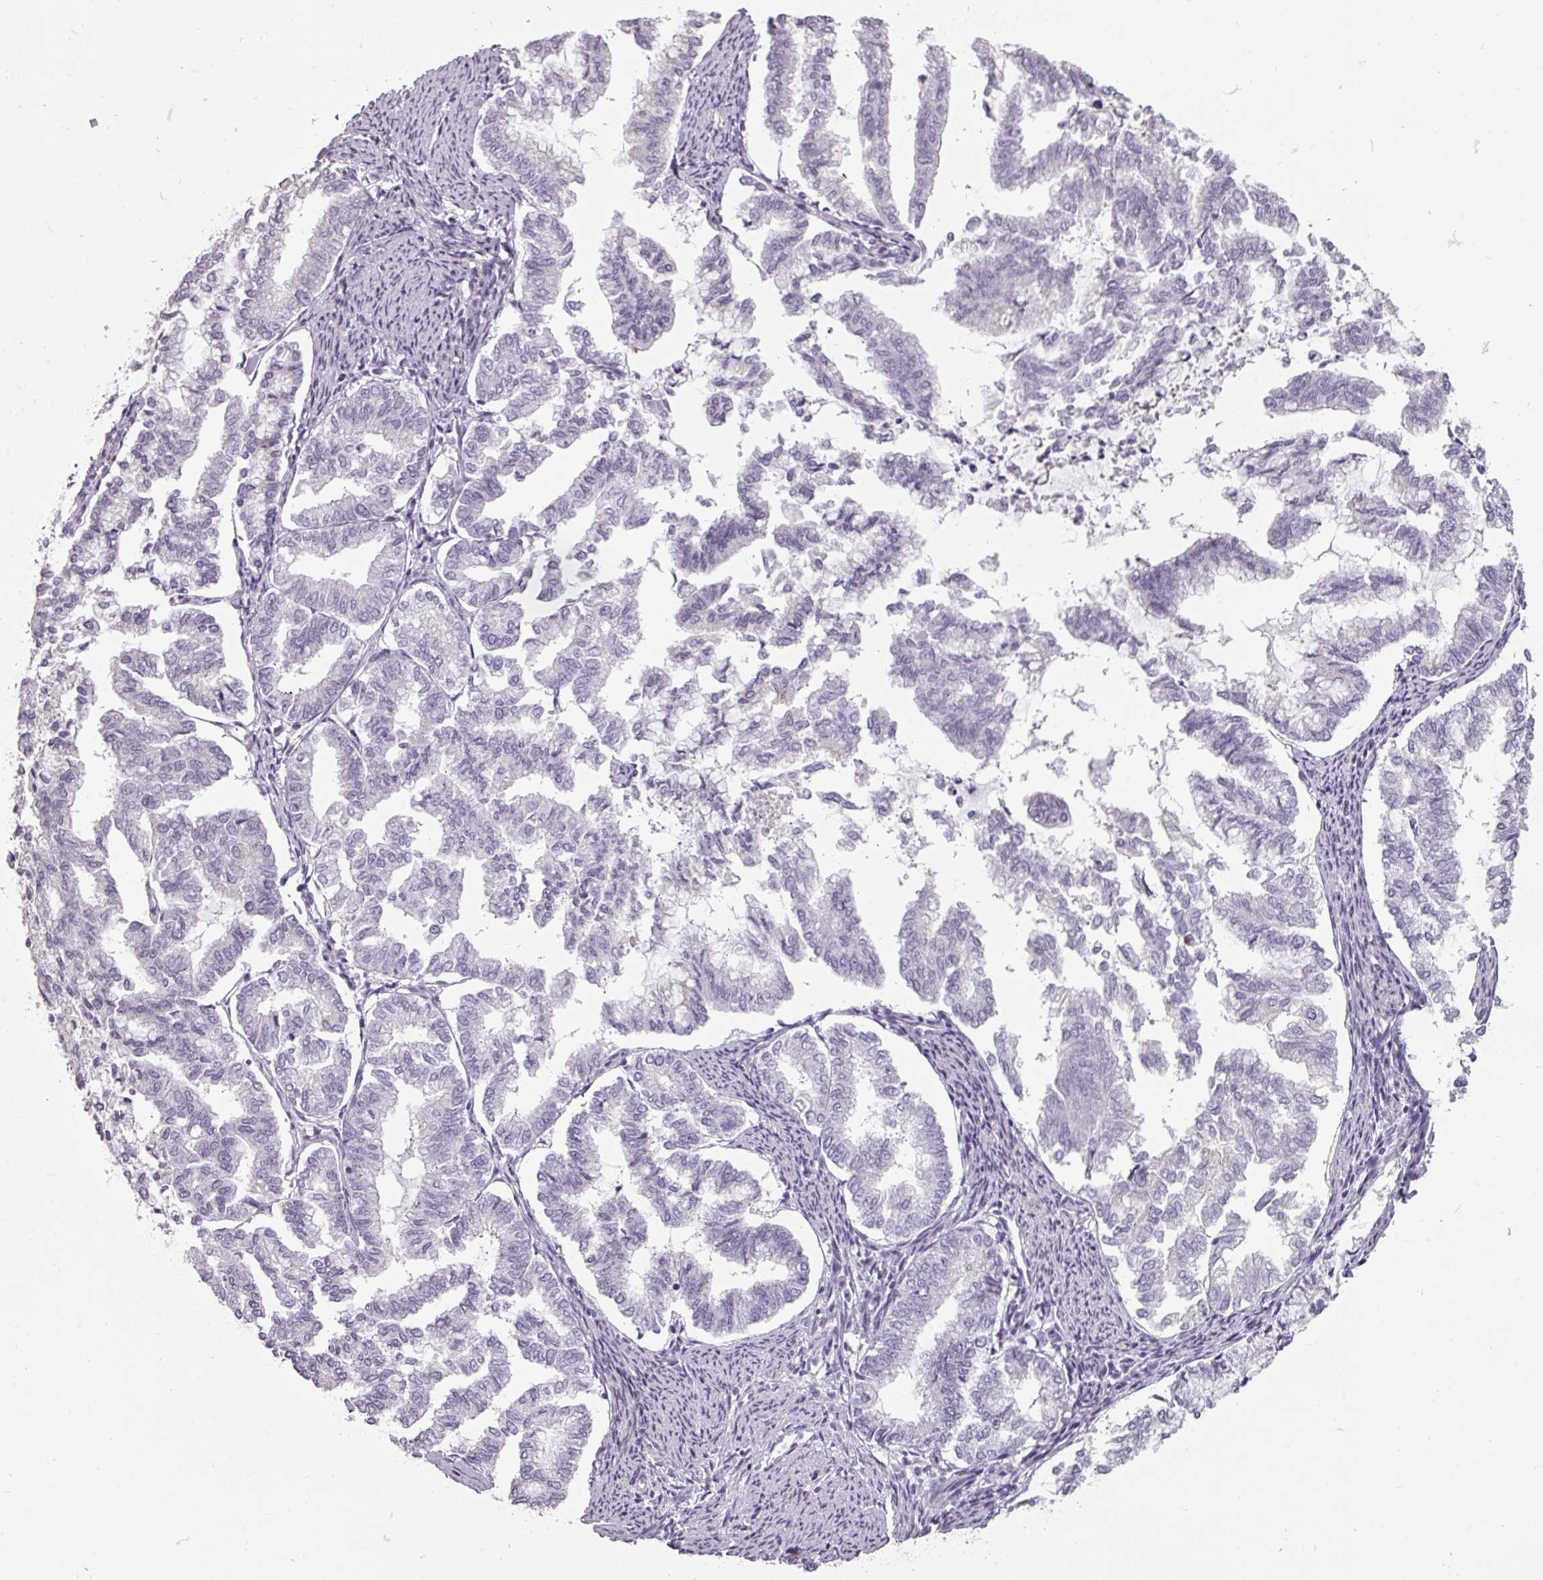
{"staining": {"intensity": "negative", "quantity": "none", "location": "none"}, "tissue": "endometrial cancer", "cell_type": "Tumor cells", "image_type": "cancer", "snomed": [{"axis": "morphology", "description": "Adenocarcinoma, NOS"}, {"axis": "topography", "description": "Endometrium"}], "caption": "IHC photomicrograph of endometrial cancer (adenocarcinoma) stained for a protein (brown), which exhibits no positivity in tumor cells. (Stains: DAB immunohistochemistry with hematoxylin counter stain, Microscopy: brightfield microscopy at high magnification).", "gene": "CHRDL1", "patient": {"sex": "female", "age": 79}}